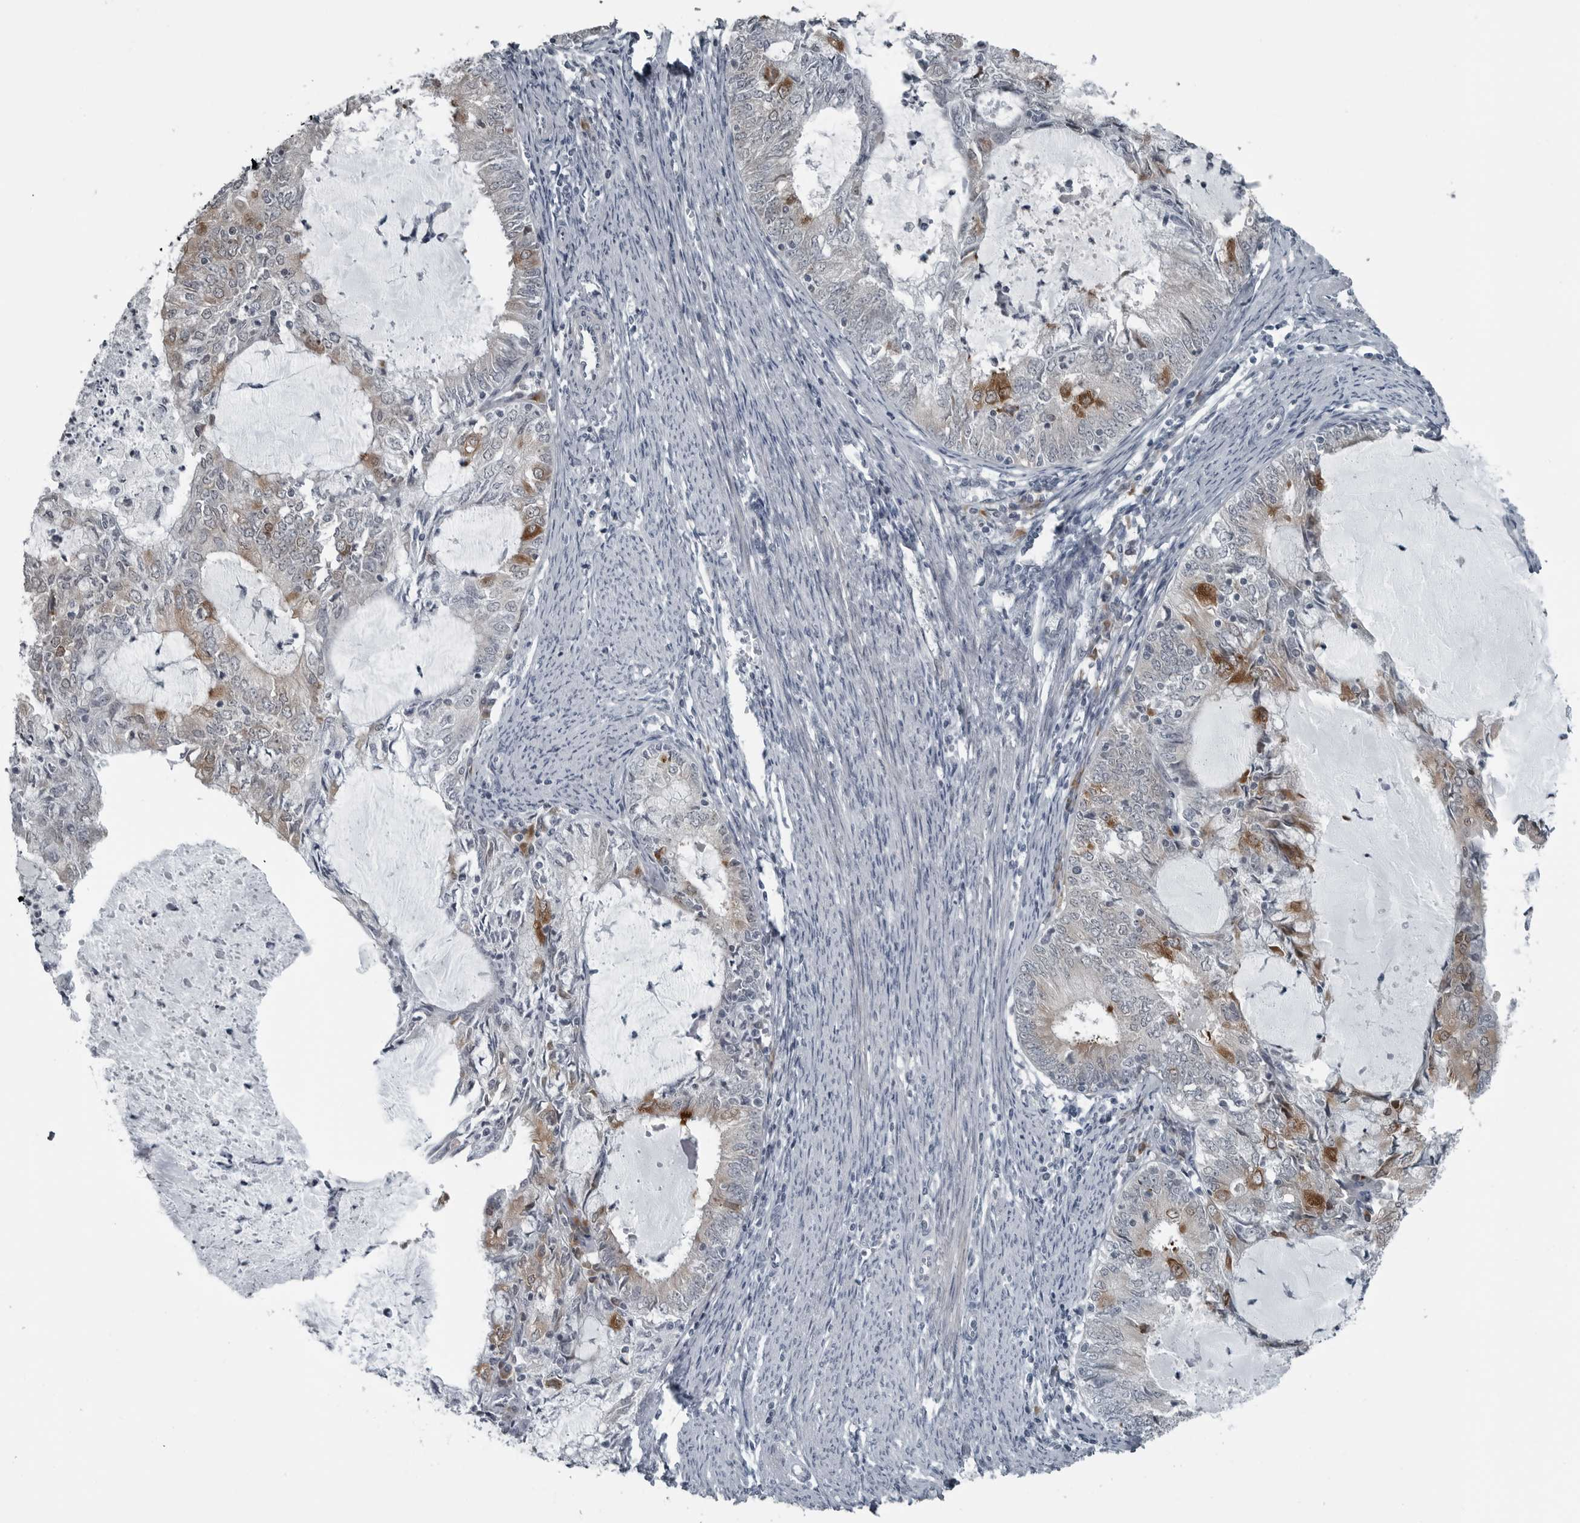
{"staining": {"intensity": "moderate", "quantity": "<25%", "location": "cytoplasmic/membranous"}, "tissue": "endometrial cancer", "cell_type": "Tumor cells", "image_type": "cancer", "snomed": [{"axis": "morphology", "description": "Adenocarcinoma, NOS"}, {"axis": "topography", "description": "Endometrium"}], "caption": "Moderate cytoplasmic/membranous protein expression is identified in approximately <25% of tumor cells in adenocarcinoma (endometrial).", "gene": "DNAAF11", "patient": {"sex": "female", "age": 57}}